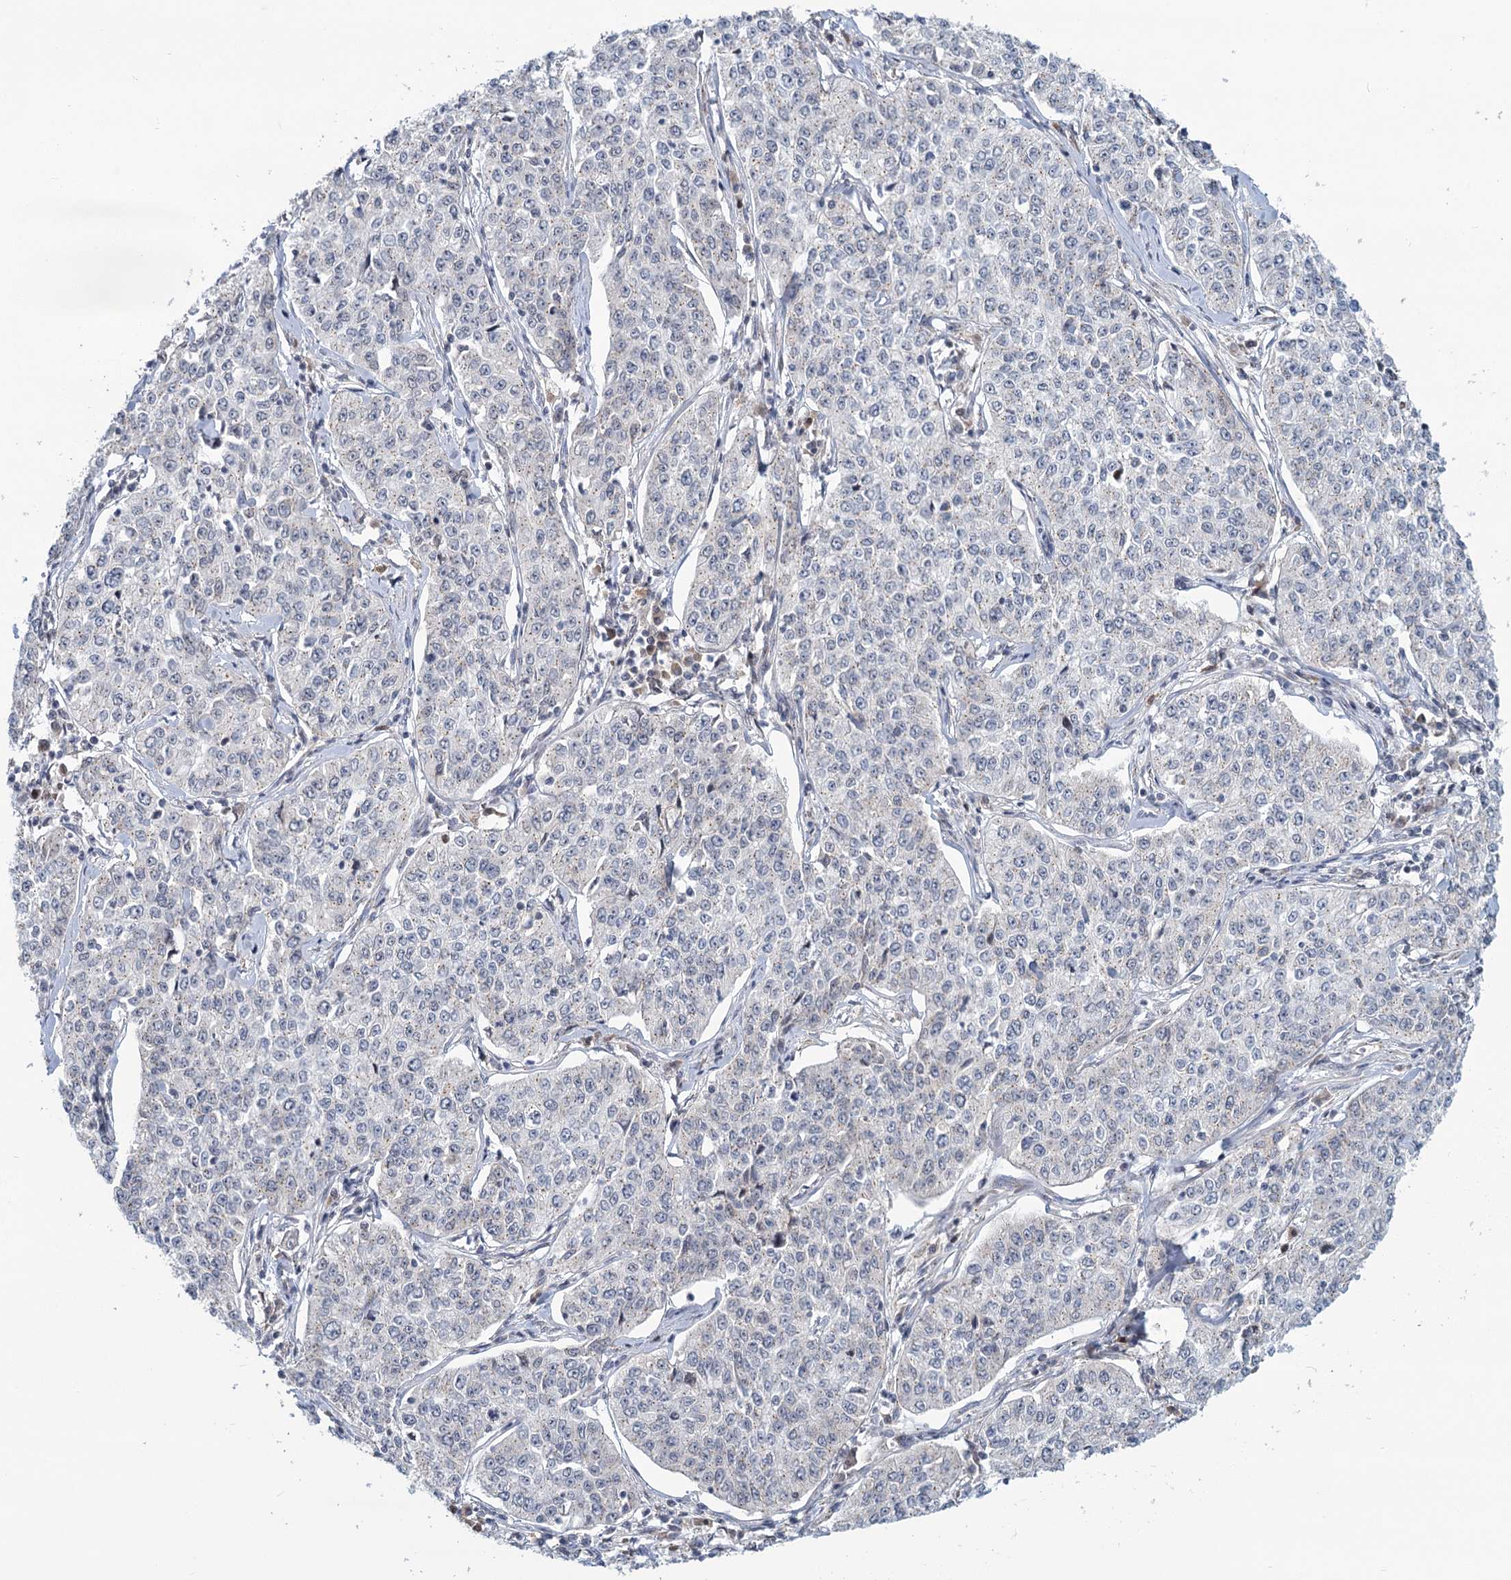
{"staining": {"intensity": "negative", "quantity": "none", "location": "none"}, "tissue": "cervical cancer", "cell_type": "Tumor cells", "image_type": "cancer", "snomed": [{"axis": "morphology", "description": "Squamous cell carcinoma, NOS"}, {"axis": "topography", "description": "Cervix"}], "caption": "DAB immunohistochemical staining of human cervical squamous cell carcinoma exhibits no significant expression in tumor cells.", "gene": "STAP1", "patient": {"sex": "female", "age": 35}}